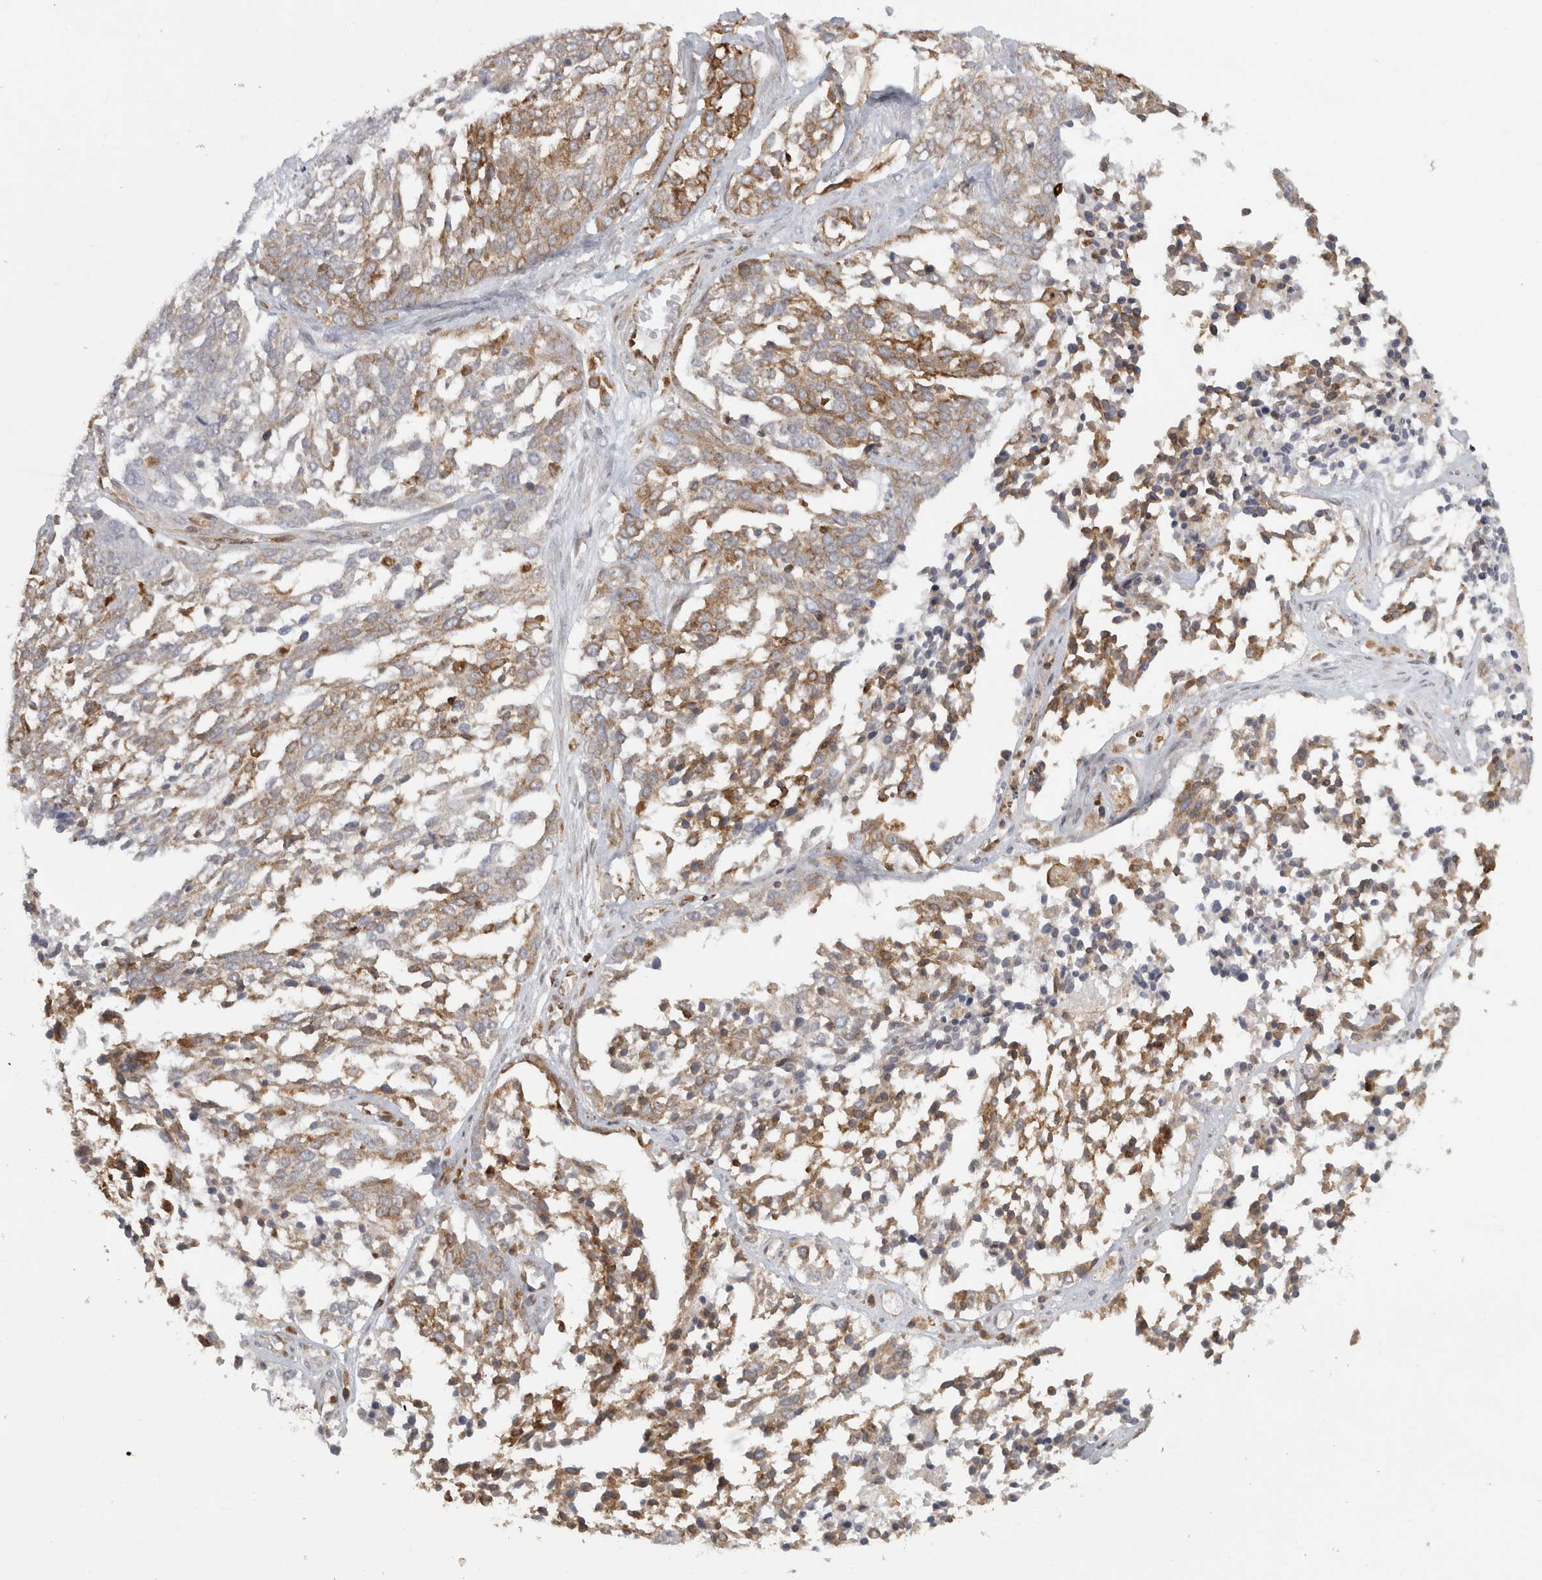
{"staining": {"intensity": "moderate", "quantity": "25%-75%", "location": "cytoplasmic/membranous"}, "tissue": "ovarian cancer", "cell_type": "Tumor cells", "image_type": "cancer", "snomed": [{"axis": "morphology", "description": "Cystadenocarcinoma, serous, NOS"}, {"axis": "topography", "description": "Ovary"}], "caption": "This is an image of immunohistochemistry staining of ovarian cancer, which shows moderate positivity in the cytoplasmic/membranous of tumor cells.", "gene": "HLA-E", "patient": {"sex": "female", "age": 44}}